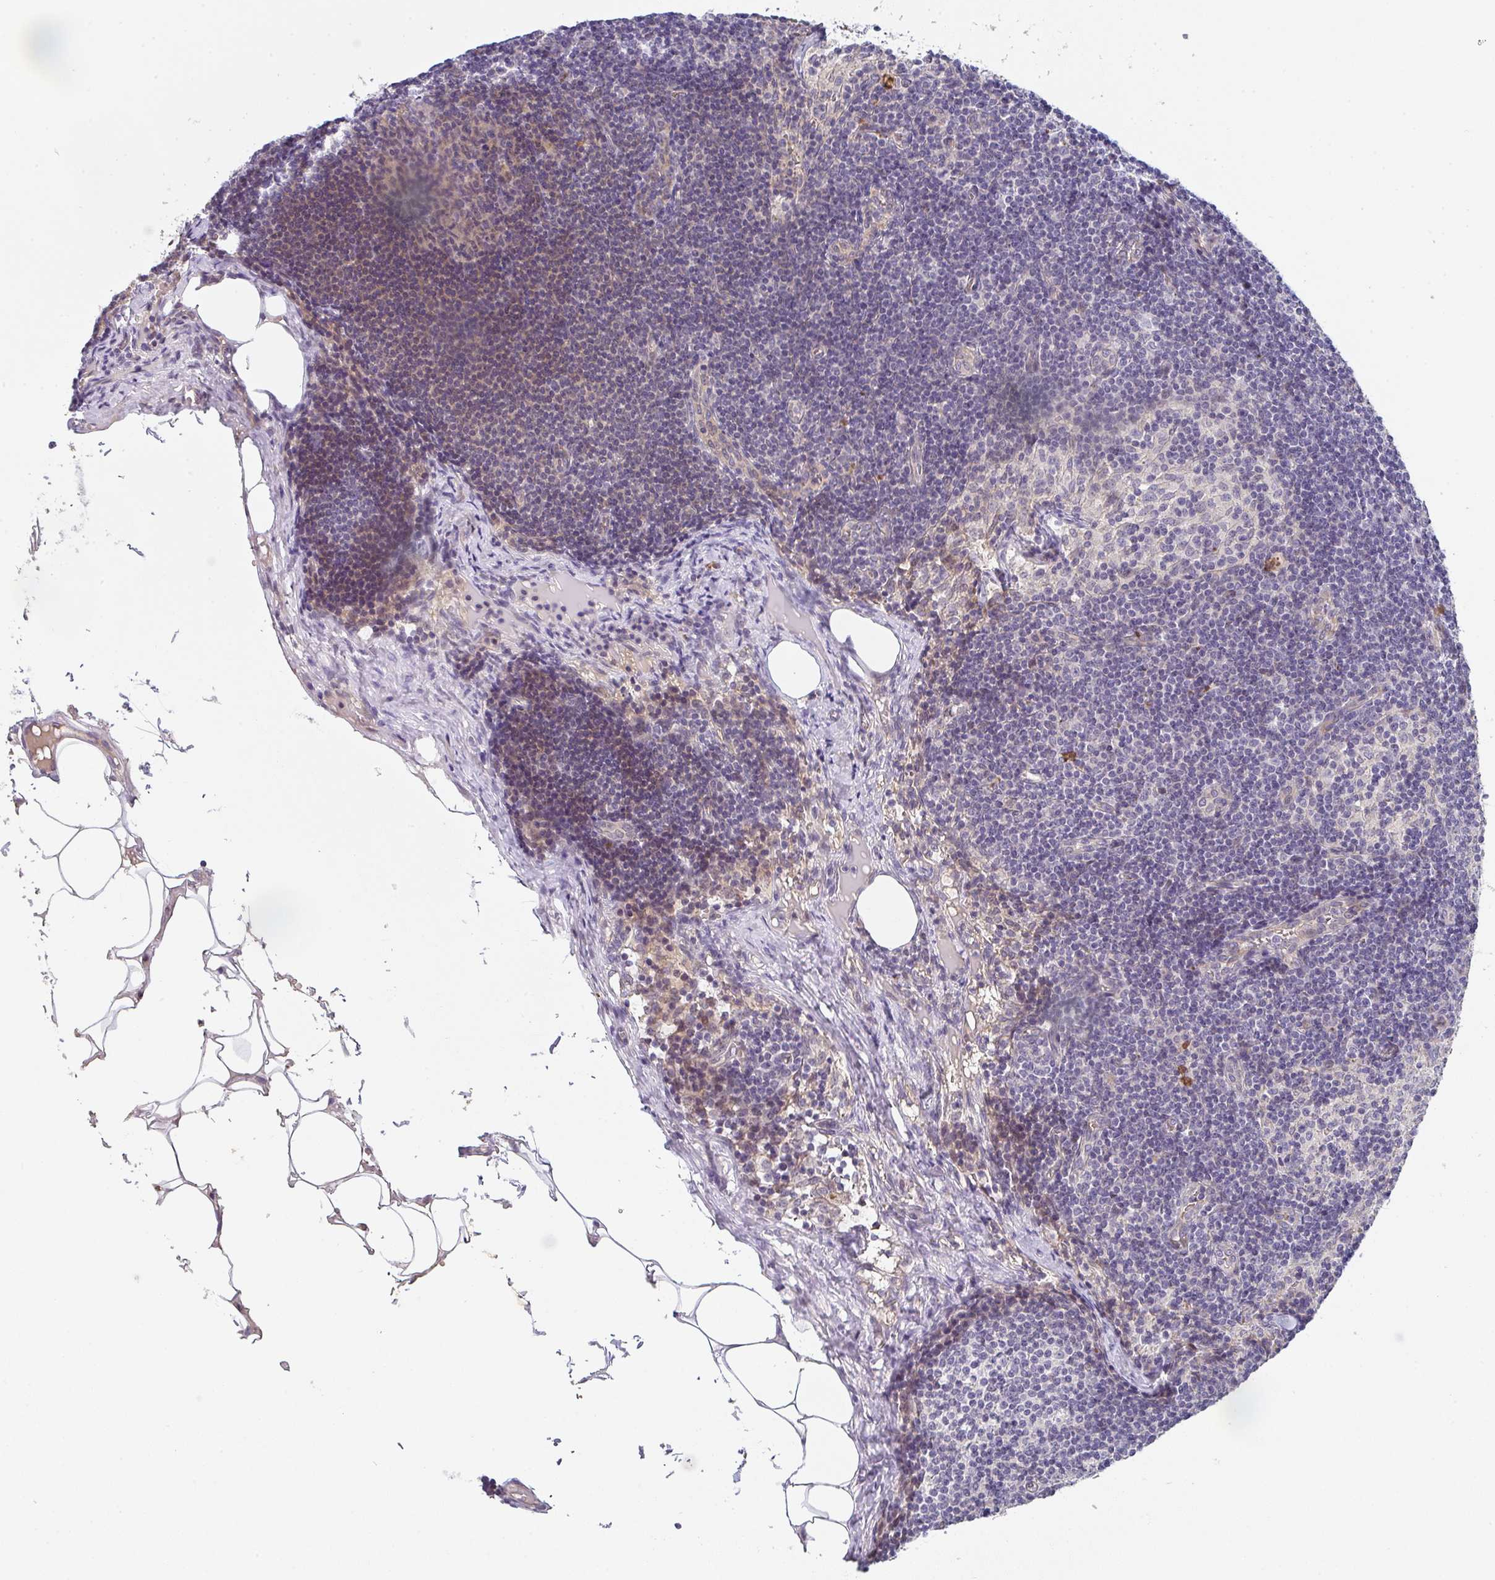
{"staining": {"intensity": "negative", "quantity": "none", "location": "none"}, "tissue": "lymph node", "cell_type": "Germinal center cells", "image_type": "normal", "snomed": [{"axis": "morphology", "description": "Normal tissue, NOS"}, {"axis": "topography", "description": "Lymph node"}], "caption": "This is an immunohistochemistry photomicrograph of unremarkable lymph node. There is no expression in germinal center cells.", "gene": "TNFRSF10A", "patient": {"sex": "female", "age": 31}}